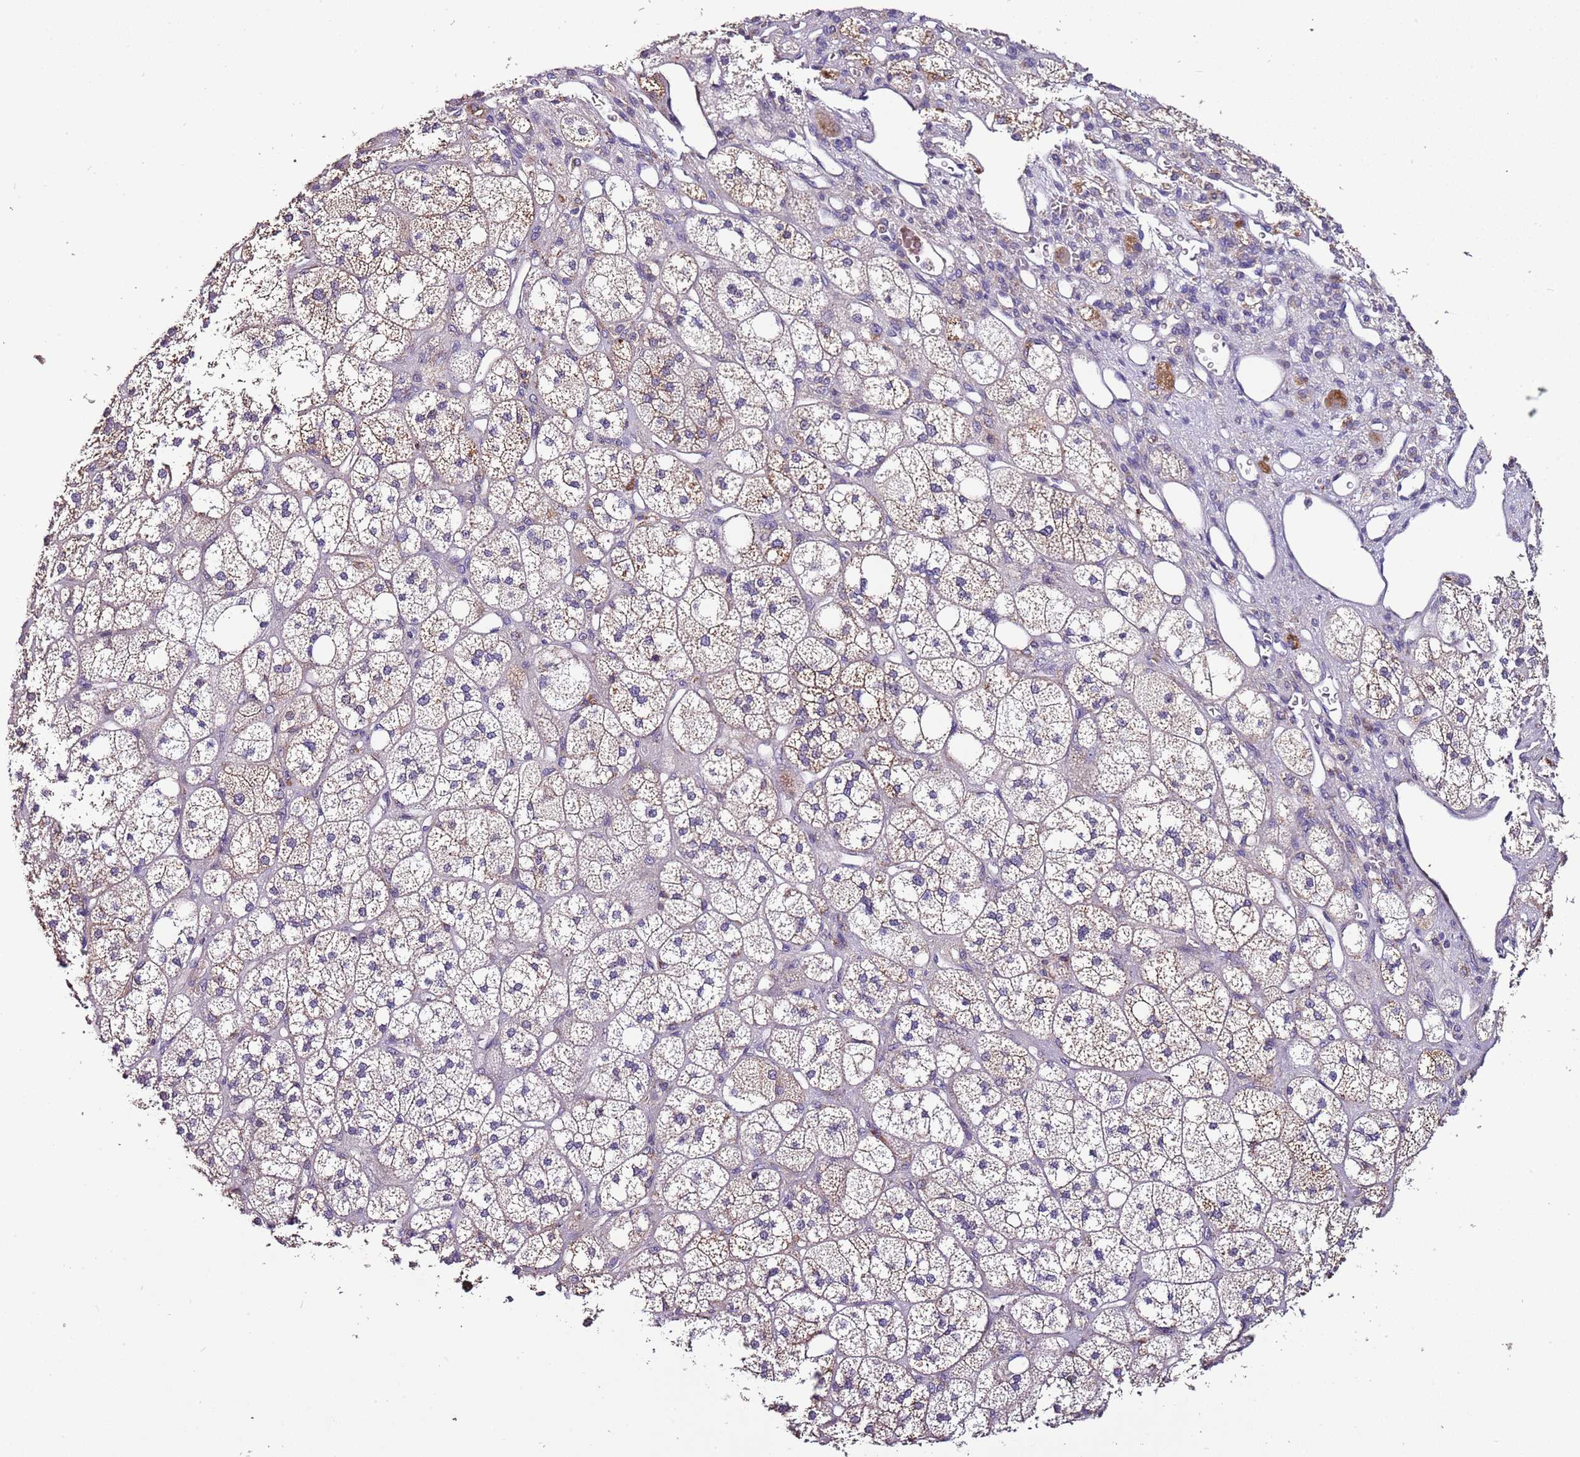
{"staining": {"intensity": "moderate", "quantity": "<25%", "location": "cytoplasmic/membranous"}, "tissue": "adrenal gland", "cell_type": "Glandular cells", "image_type": "normal", "snomed": [{"axis": "morphology", "description": "Normal tissue, NOS"}, {"axis": "topography", "description": "Adrenal gland"}], "caption": "DAB (3,3'-diaminobenzidine) immunohistochemical staining of unremarkable adrenal gland reveals moderate cytoplasmic/membranous protein staining in about <25% of glandular cells. The staining was performed using DAB to visualize the protein expression in brown, while the nuclei were stained in blue with hematoxylin (Magnification: 20x).", "gene": "FAM20A", "patient": {"sex": "male", "age": 61}}